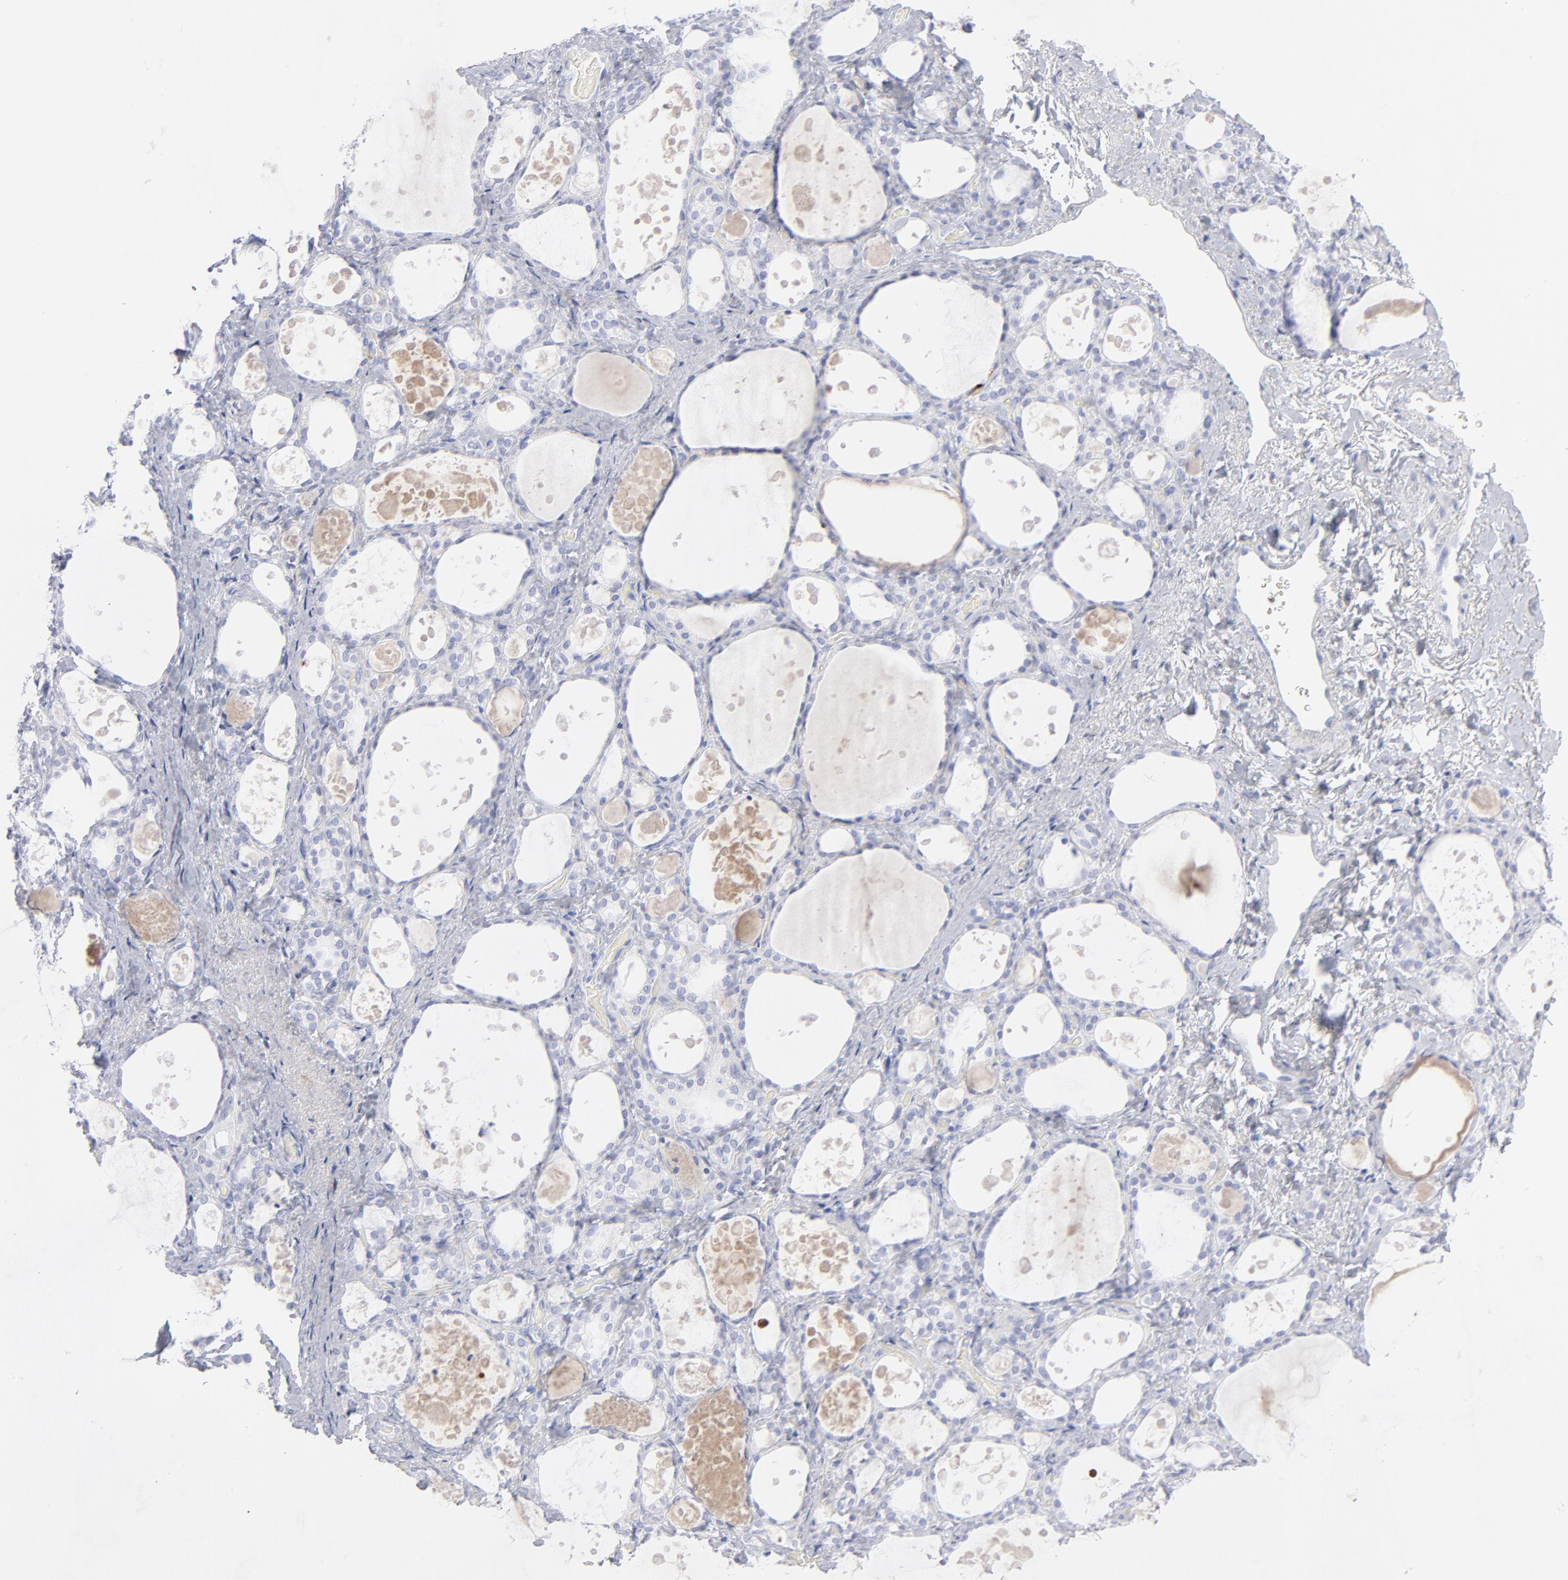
{"staining": {"intensity": "negative", "quantity": "none", "location": "none"}, "tissue": "thyroid gland", "cell_type": "Glandular cells", "image_type": "normal", "snomed": [{"axis": "morphology", "description": "Normal tissue, NOS"}, {"axis": "topography", "description": "Thyroid gland"}], "caption": "This is an IHC micrograph of benign thyroid gland. There is no positivity in glandular cells.", "gene": "CCNB1", "patient": {"sex": "female", "age": 75}}